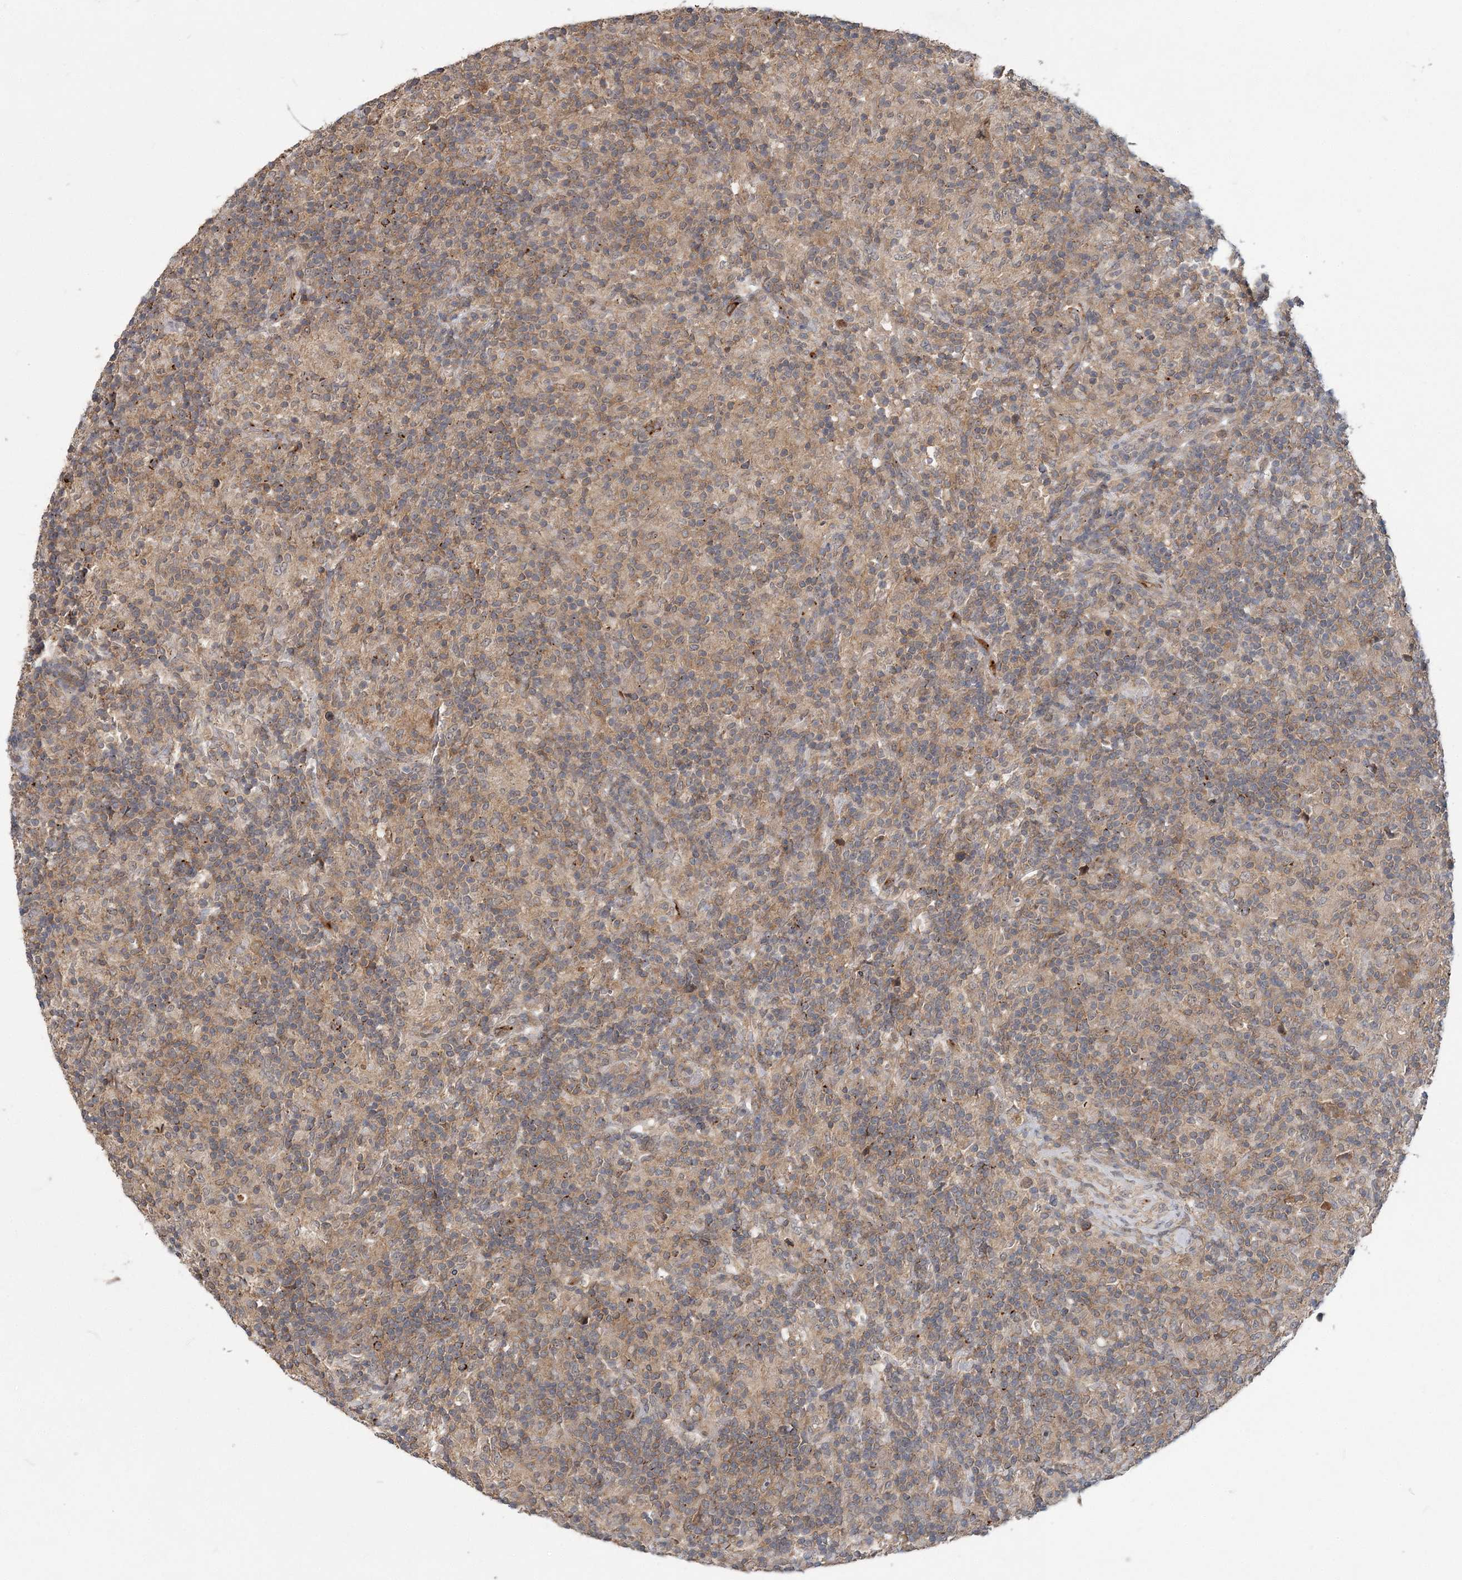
{"staining": {"intensity": "weak", "quantity": ">75%", "location": "cytoplasmic/membranous"}, "tissue": "lymphoma", "cell_type": "Tumor cells", "image_type": "cancer", "snomed": [{"axis": "morphology", "description": "Hodgkin's disease, NOS"}, {"axis": "topography", "description": "Lymph node"}], "caption": "This histopathology image shows immunohistochemistry (IHC) staining of lymphoma, with low weak cytoplasmic/membranous expression in approximately >75% of tumor cells.", "gene": "RNF25", "patient": {"sex": "male", "age": 70}}